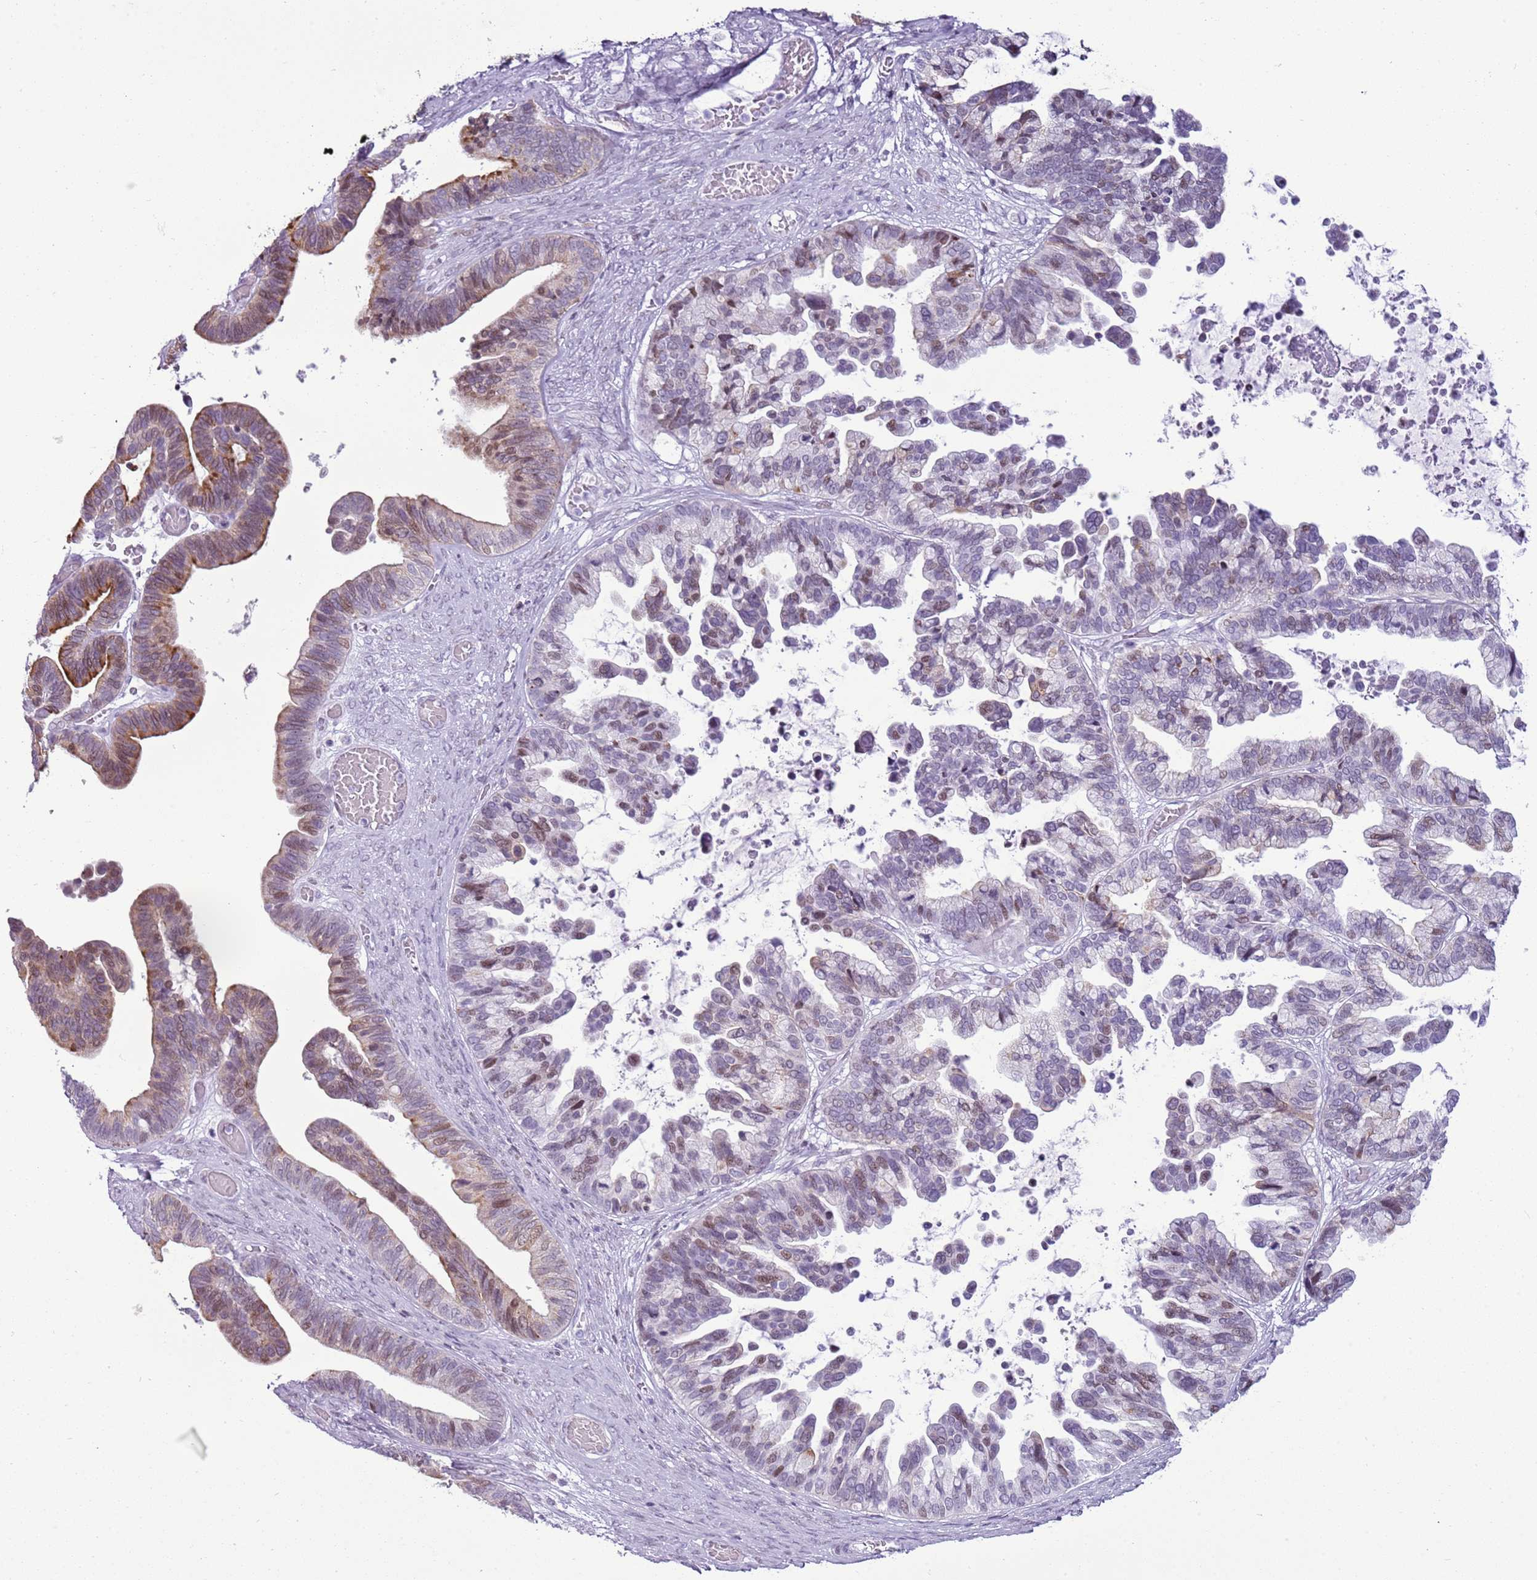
{"staining": {"intensity": "moderate", "quantity": "<25%", "location": "cytoplasmic/membranous,nuclear"}, "tissue": "ovarian cancer", "cell_type": "Tumor cells", "image_type": "cancer", "snomed": [{"axis": "morphology", "description": "Cystadenocarcinoma, serous, NOS"}, {"axis": "topography", "description": "Ovary"}], "caption": "There is low levels of moderate cytoplasmic/membranous and nuclear expression in tumor cells of ovarian cancer (serous cystadenocarcinoma), as demonstrated by immunohistochemical staining (brown color).", "gene": "ASIP", "patient": {"sex": "female", "age": 56}}